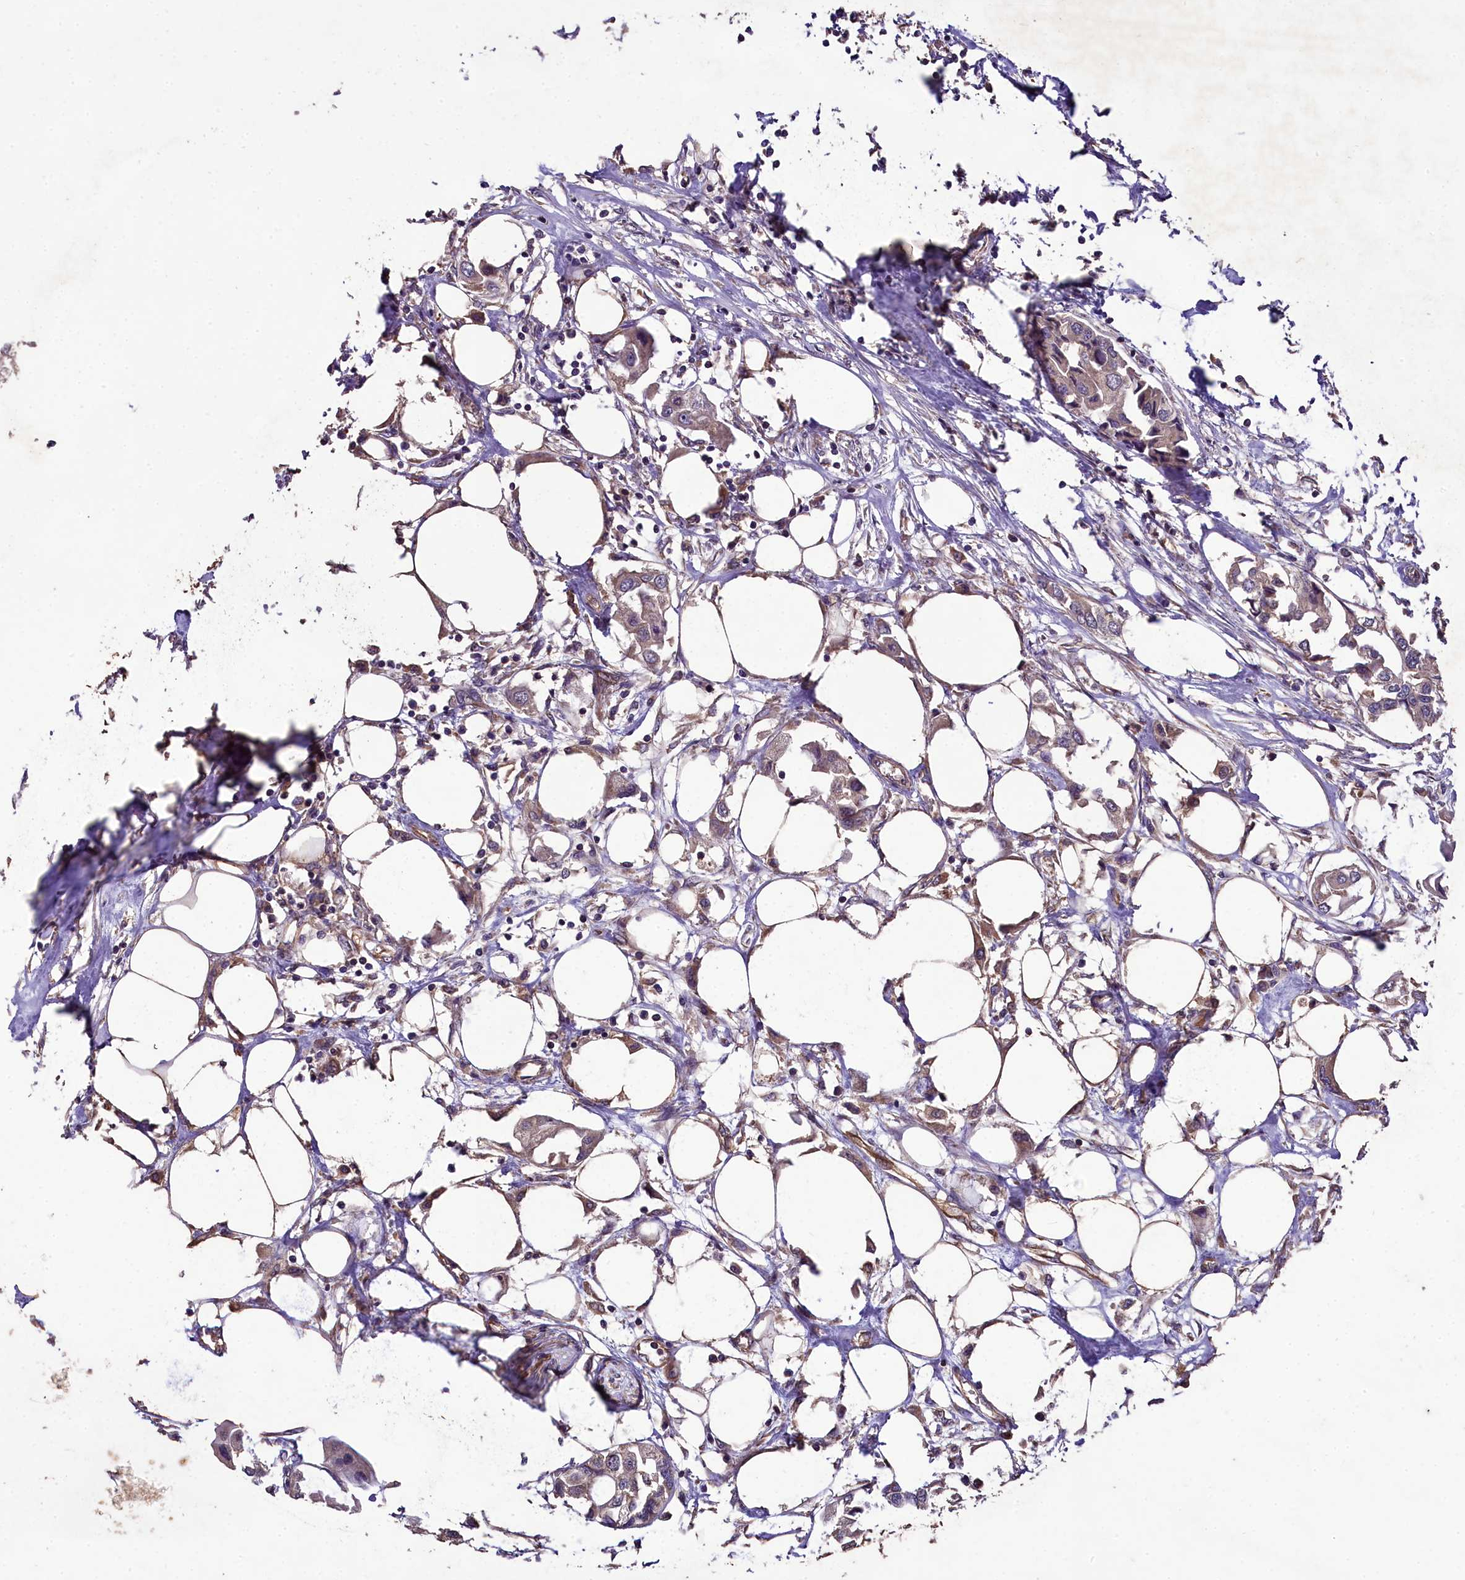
{"staining": {"intensity": "weak", "quantity": "<25%", "location": "cytoplasmic/membranous"}, "tissue": "urothelial cancer", "cell_type": "Tumor cells", "image_type": "cancer", "snomed": [{"axis": "morphology", "description": "Urothelial carcinoma, High grade"}, {"axis": "topography", "description": "Urinary bladder"}], "caption": "High-grade urothelial carcinoma stained for a protein using IHC displays no positivity tumor cells.", "gene": "TTLL10", "patient": {"sex": "male", "age": 64}}